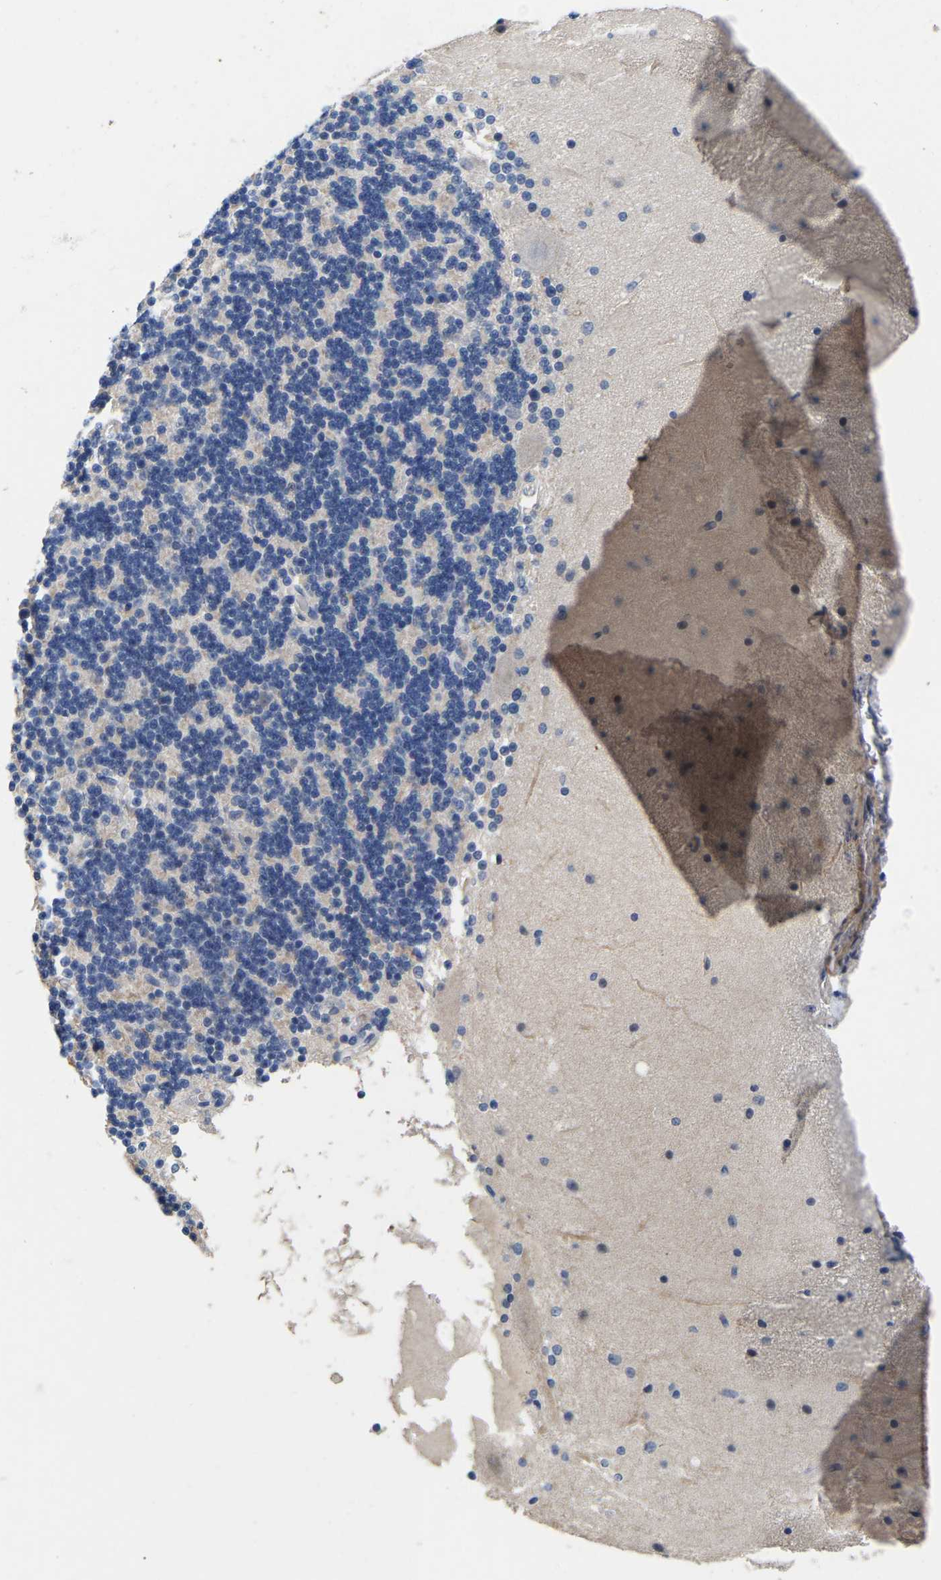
{"staining": {"intensity": "negative", "quantity": "none", "location": "none"}, "tissue": "cerebellum", "cell_type": "Cells in granular layer", "image_type": "normal", "snomed": [{"axis": "morphology", "description": "Normal tissue, NOS"}, {"axis": "topography", "description": "Cerebellum"}], "caption": "This image is of unremarkable cerebellum stained with IHC to label a protein in brown with the nuclei are counter-stained blue. There is no staining in cells in granular layer.", "gene": "RAB27B", "patient": {"sex": "female", "age": 54}}